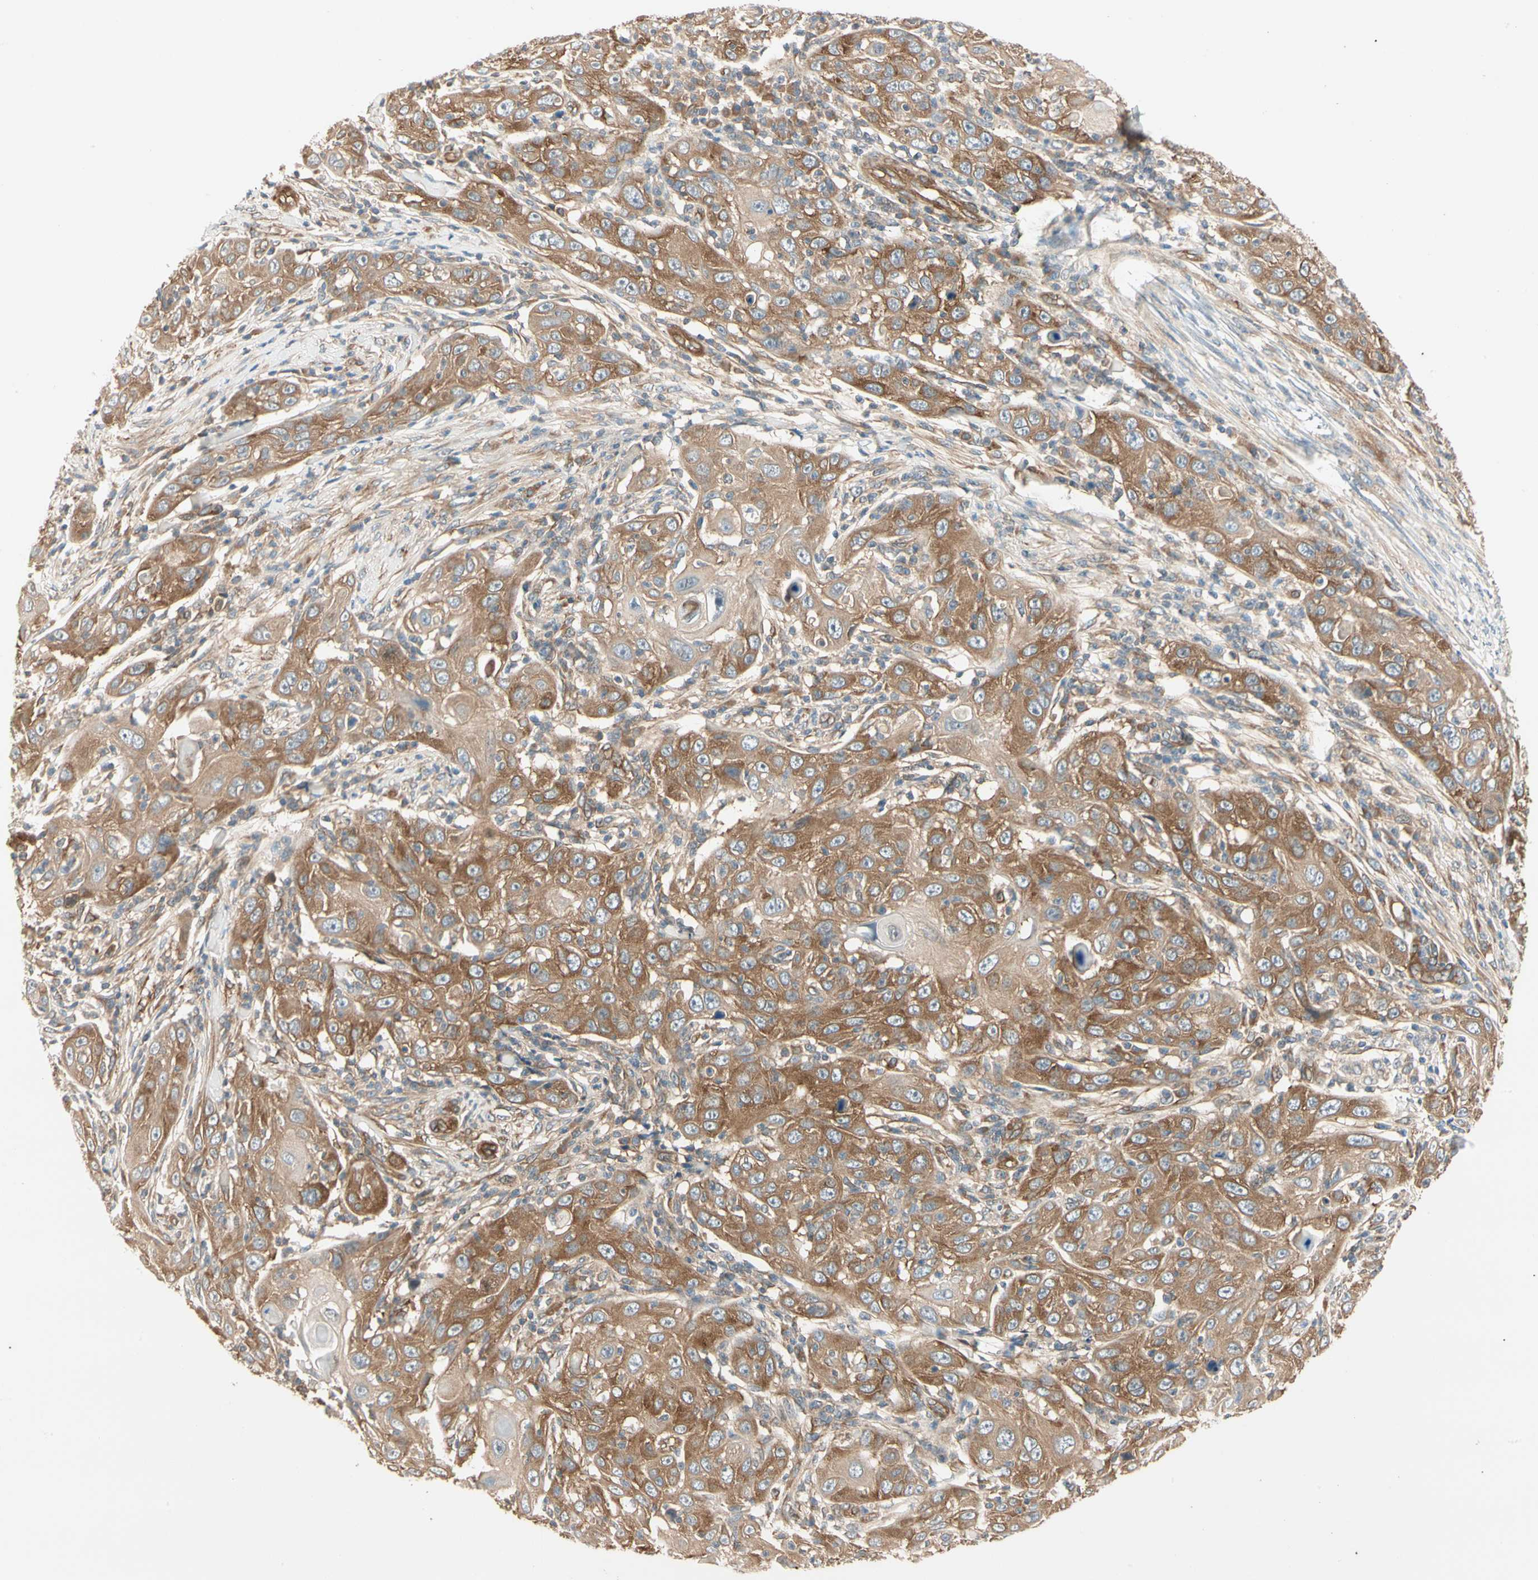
{"staining": {"intensity": "moderate", "quantity": ">75%", "location": "cytoplasmic/membranous"}, "tissue": "skin cancer", "cell_type": "Tumor cells", "image_type": "cancer", "snomed": [{"axis": "morphology", "description": "Squamous cell carcinoma, NOS"}, {"axis": "topography", "description": "Skin"}], "caption": "Immunohistochemical staining of skin cancer (squamous cell carcinoma) reveals medium levels of moderate cytoplasmic/membranous protein expression in about >75% of tumor cells.", "gene": "ROCK2", "patient": {"sex": "female", "age": 88}}